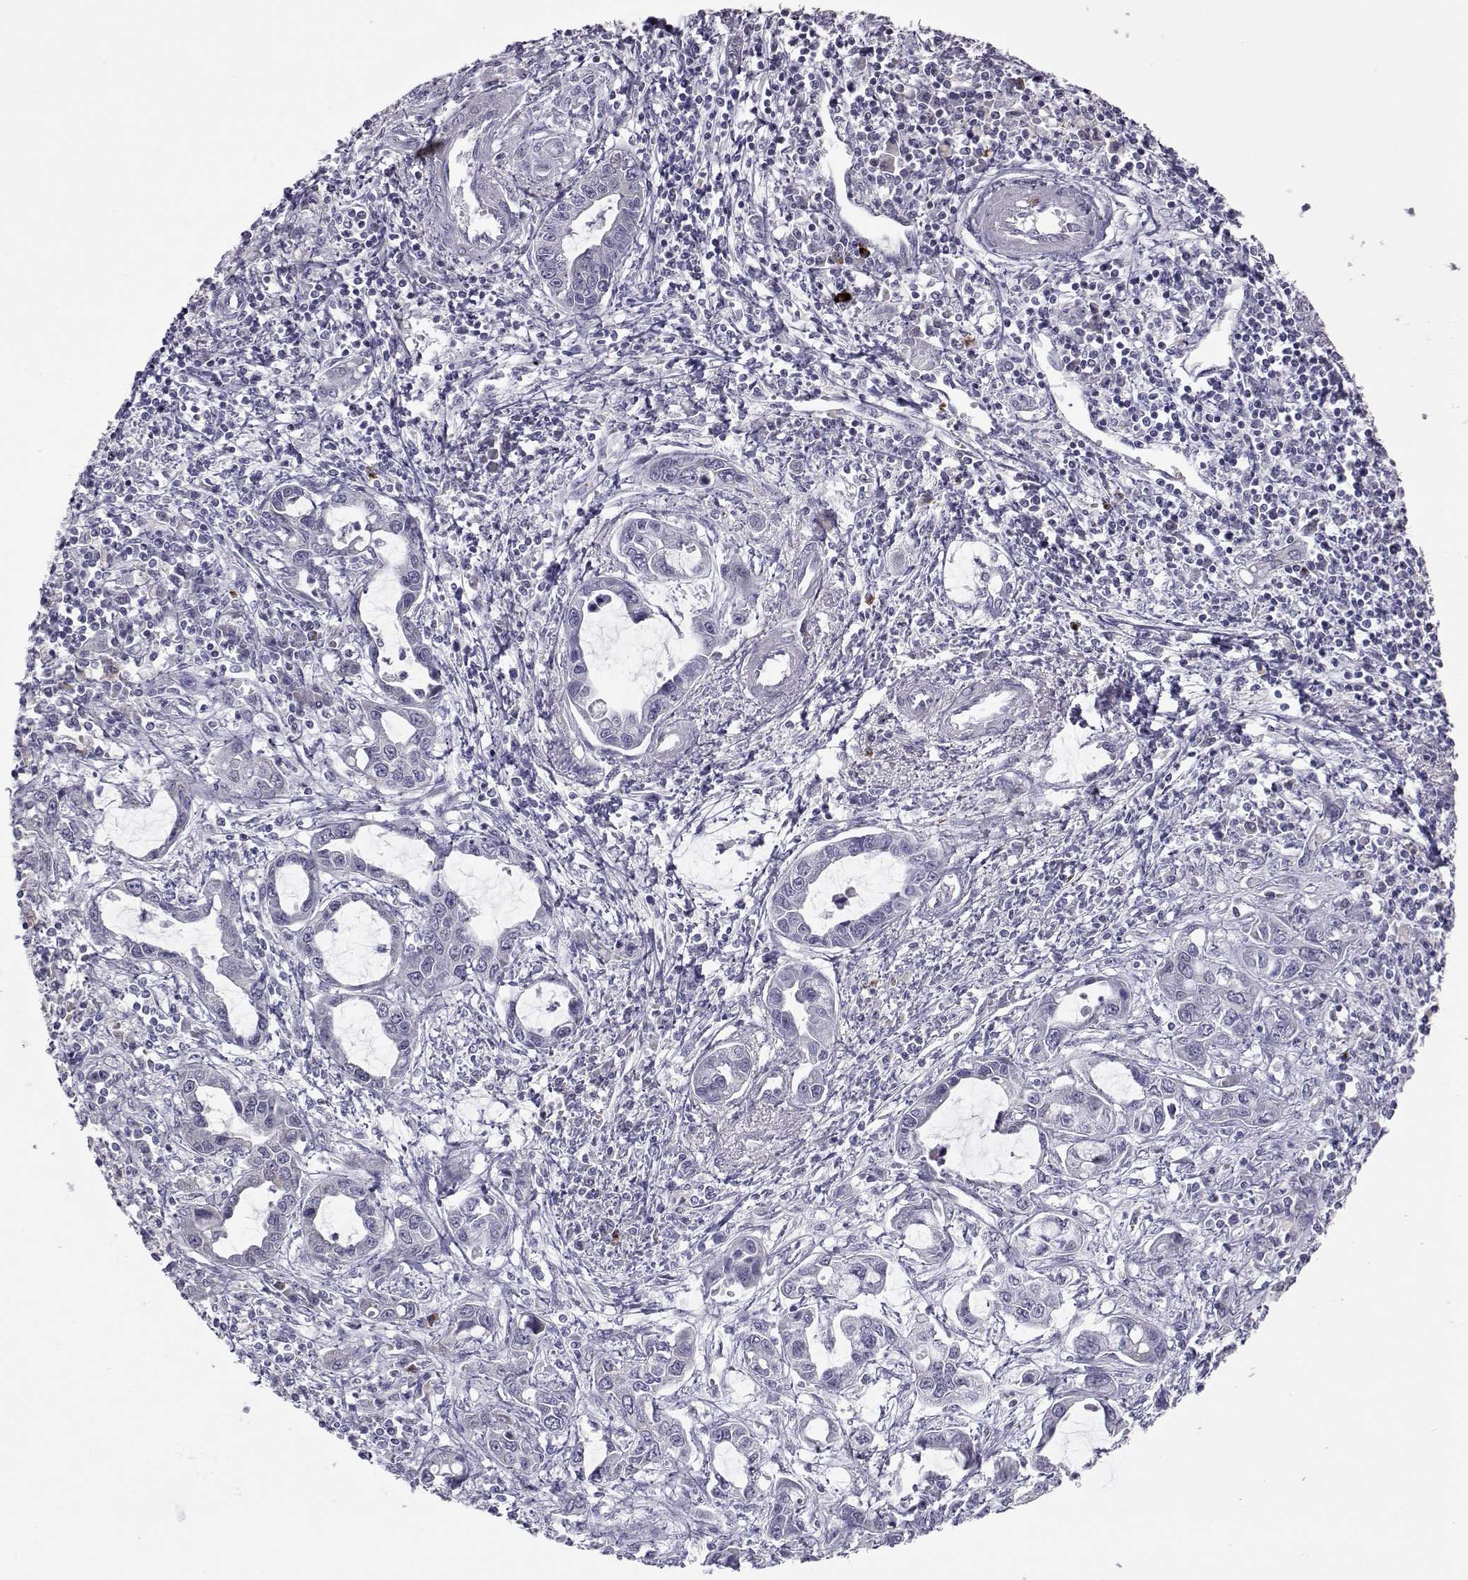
{"staining": {"intensity": "negative", "quantity": "none", "location": "none"}, "tissue": "liver cancer", "cell_type": "Tumor cells", "image_type": "cancer", "snomed": [{"axis": "morphology", "description": "Cholangiocarcinoma"}, {"axis": "topography", "description": "Liver"}], "caption": "High magnification brightfield microscopy of liver cancer (cholangiocarcinoma) stained with DAB (brown) and counterstained with hematoxylin (blue): tumor cells show no significant staining.", "gene": "NPVF", "patient": {"sex": "male", "age": 58}}